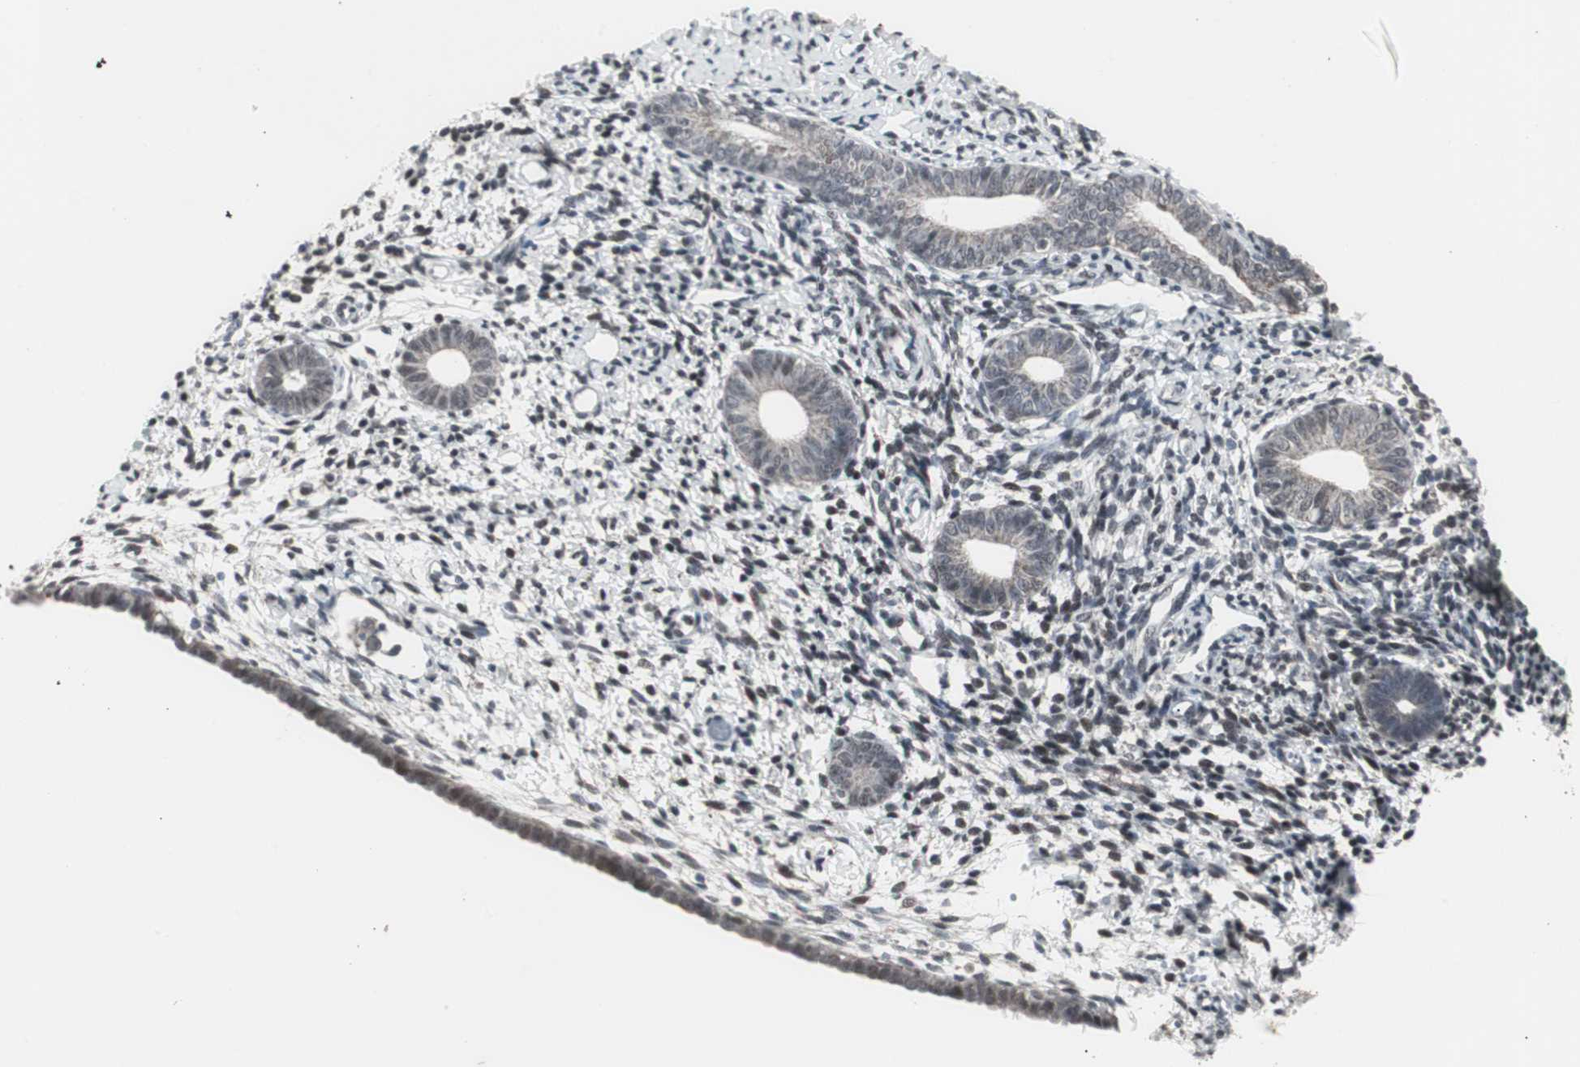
{"staining": {"intensity": "weak", "quantity": "25%-75%", "location": "nuclear"}, "tissue": "endometrium", "cell_type": "Cells in endometrial stroma", "image_type": "normal", "snomed": [{"axis": "morphology", "description": "Normal tissue, NOS"}, {"axis": "topography", "description": "Endometrium"}], "caption": "A high-resolution image shows IHC staining of unremarkable endometrium, which exhibits weak nuclear expression in about 25%-75% of cells in endometrial stroma.", "gene": "RXRA", "patient": {"sex": "female", "age": 71}}